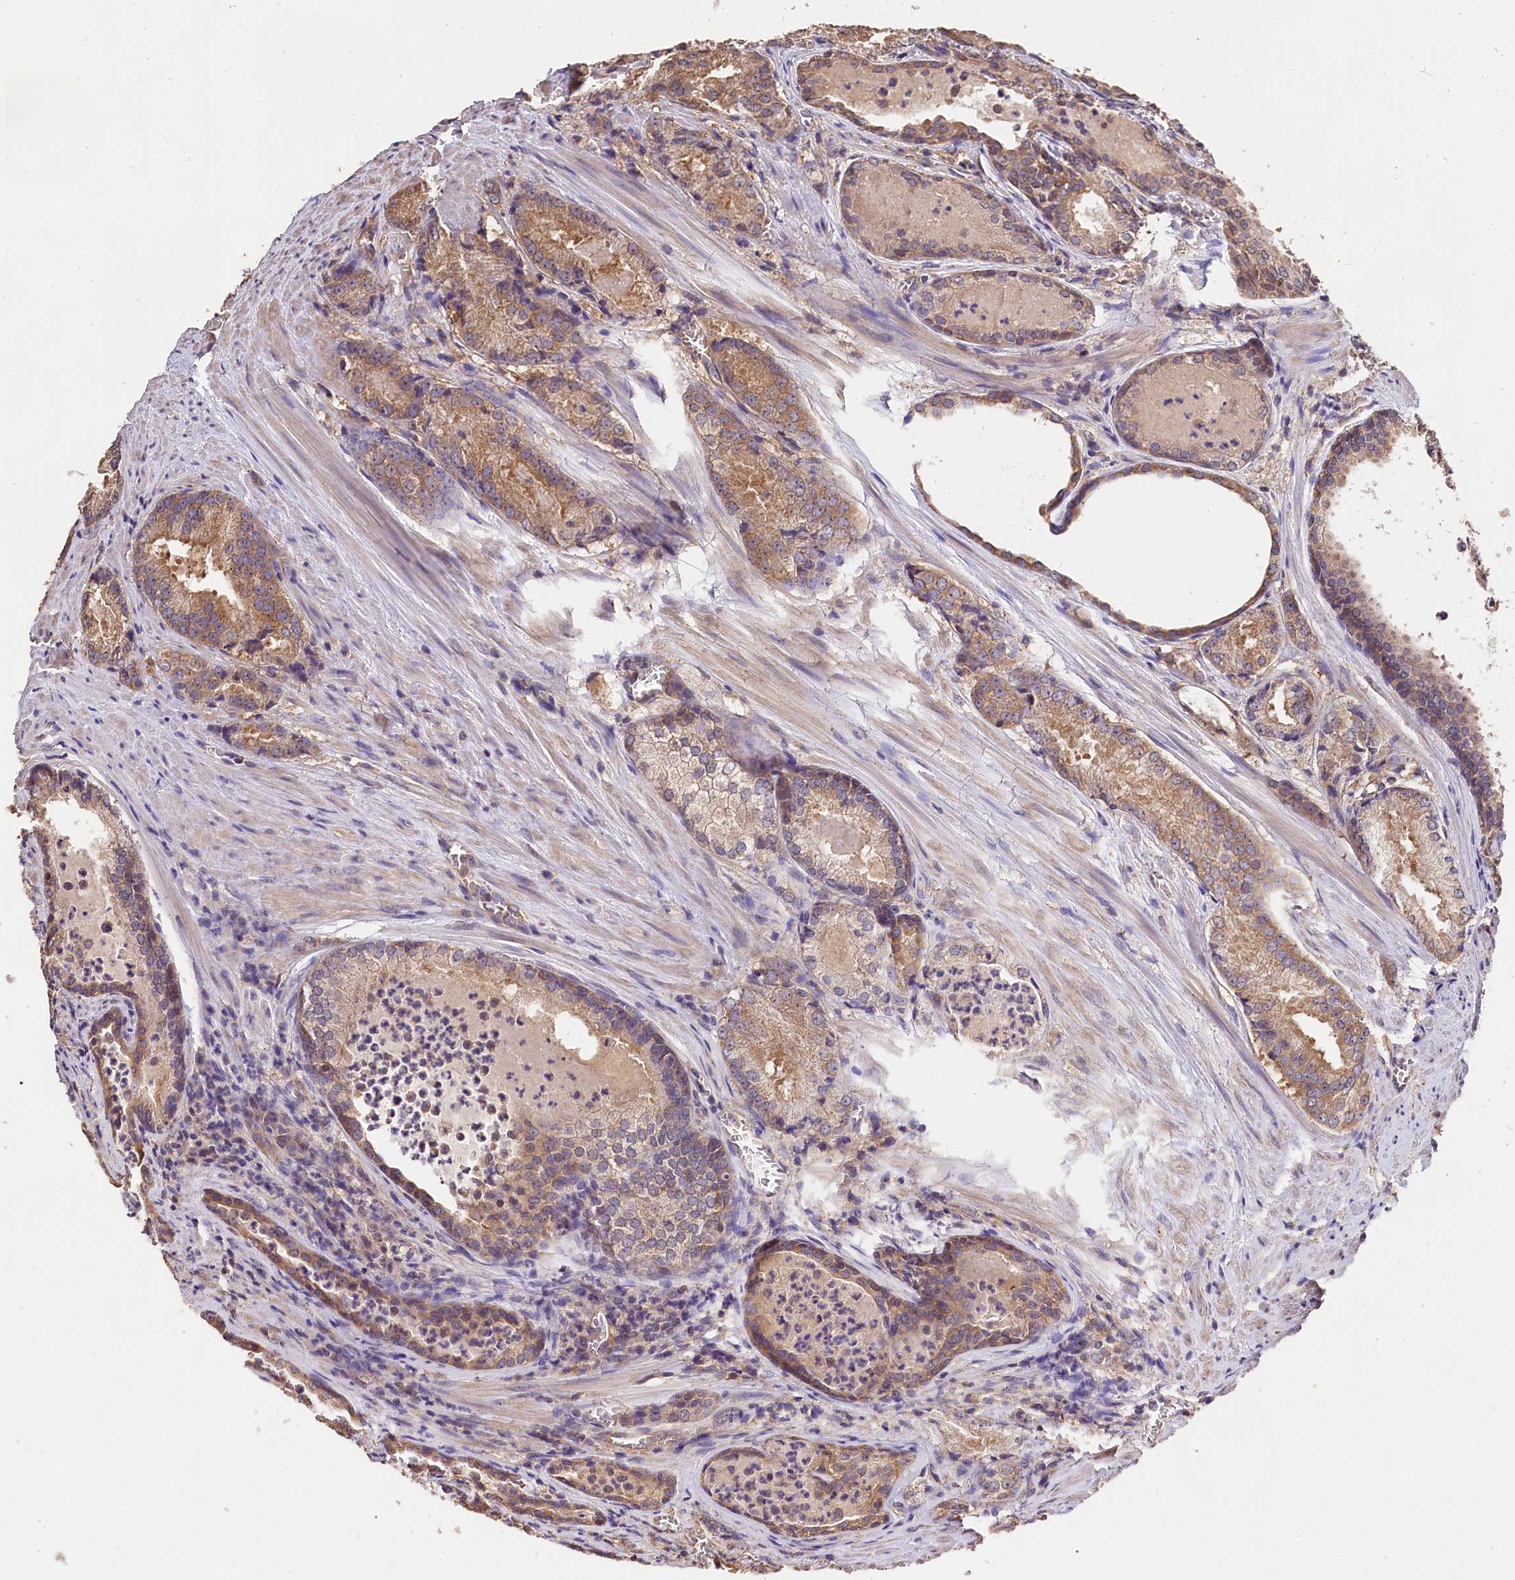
{"staining": {"intensity": "moderate", "quantity": ">75%", "location": "cytoplasmic/membranous"}, "tissue": "prostate cancer", "cell_type": "Tumor cells", "image_type": "cancer", "snomed": [{"axis": "morphology", "description": "Adenocarcinoma, Low grade"}, {"axis": "topography", "description": "Prostate"}], "caption": "Protein staining reveals moderate cytoplasmic/membranous positivity in about >75% of tumor cells in prostate low-grade adenocarcinoma.", "gene": "OAS3", "patient": {"sex": "male", "age": 54}}